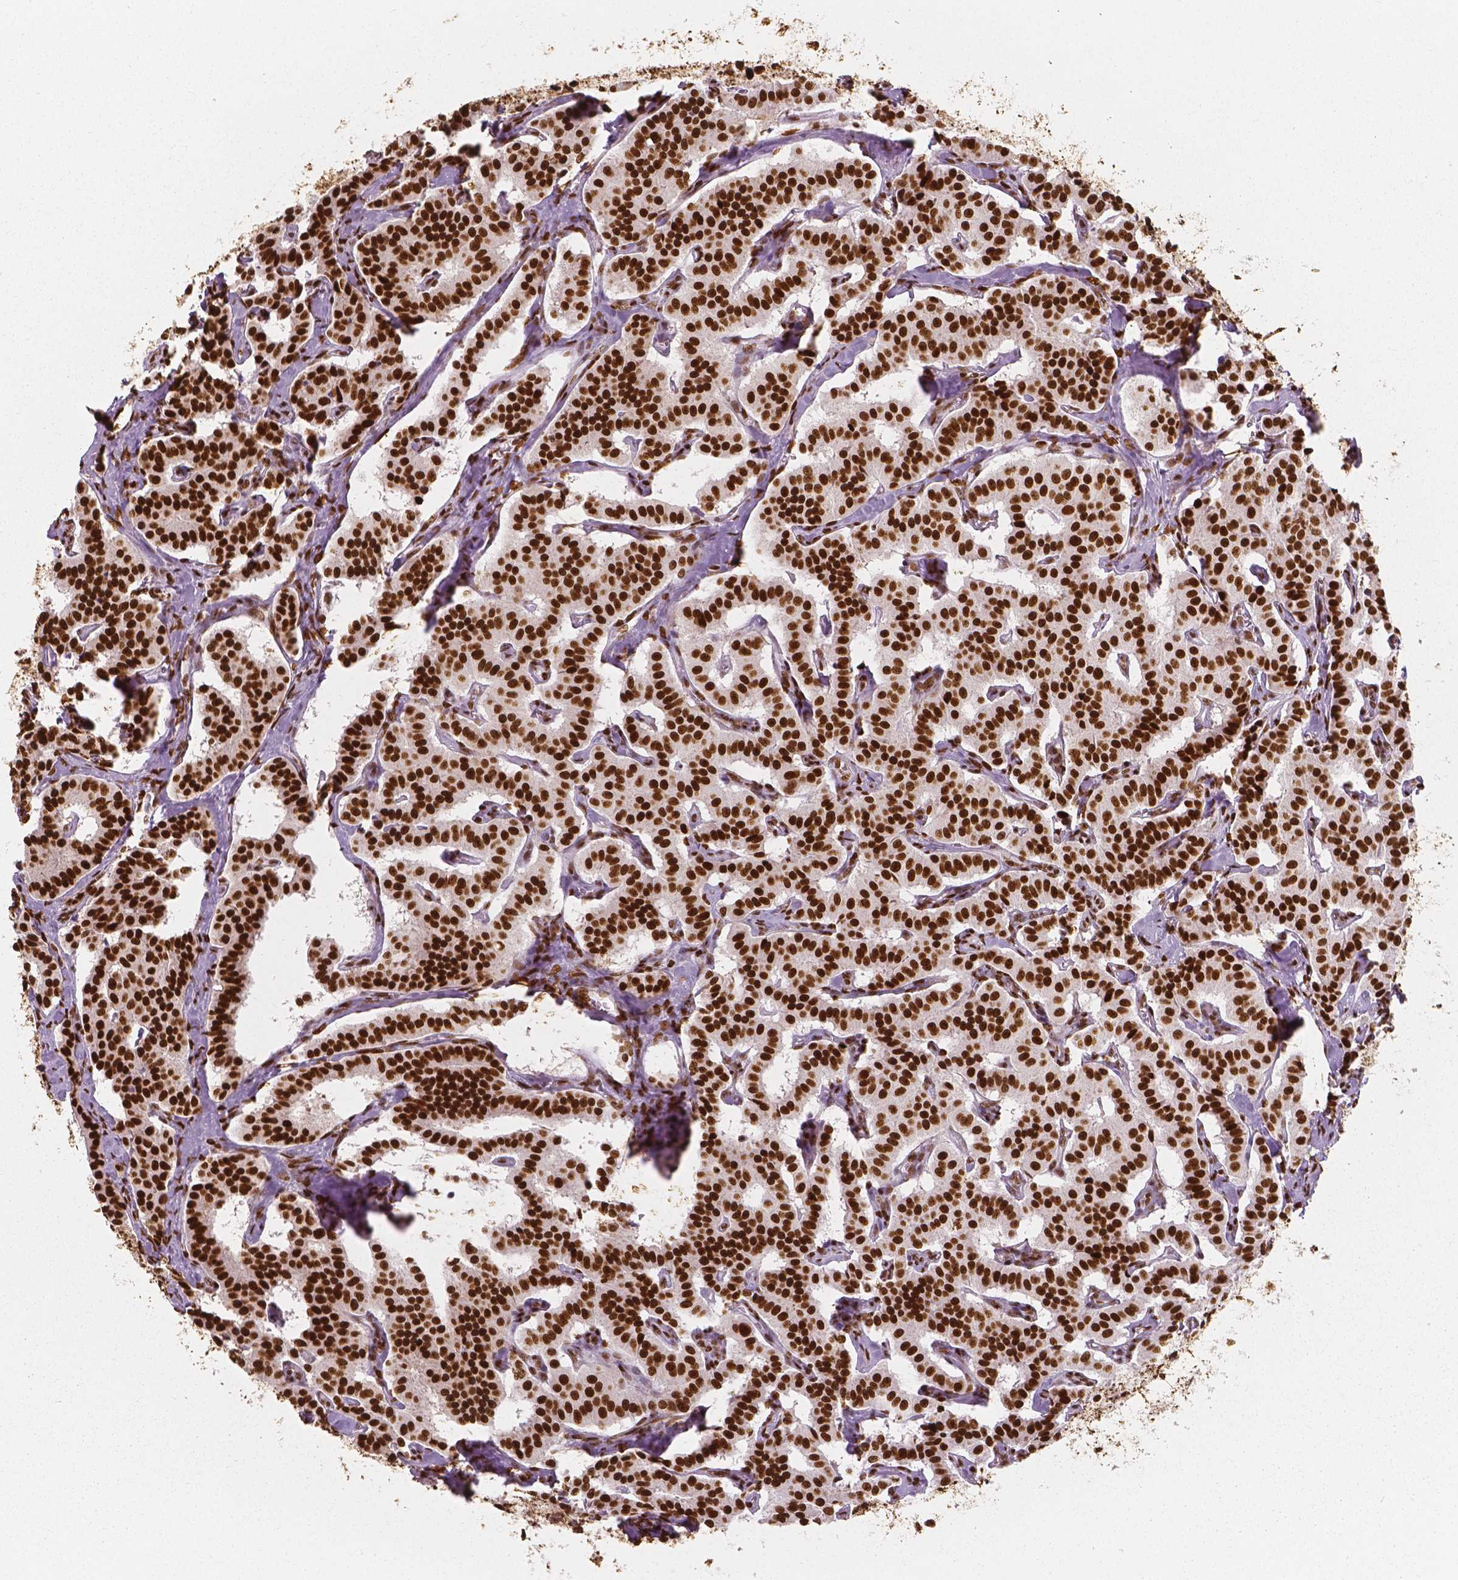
{"staining": {"intensity": "strong", "quantity": ">75%", "location": "nuclear"}, "tissue": "carcinoid", "cell_type": "Tumor cells", "image_type": "cancer", "snomed": [{"axis": "morphology", "description": "Carcinoid, malignant, NOS"}, {"axis": "topography", "description": "Lung"}], "caption": "Human carcinoid stained with a brown dye shows strong nuclear positive expression in about >75% of tumor cells.", "gene": "NUCKS1", "patient": {"sex": "female", "age": 46}}